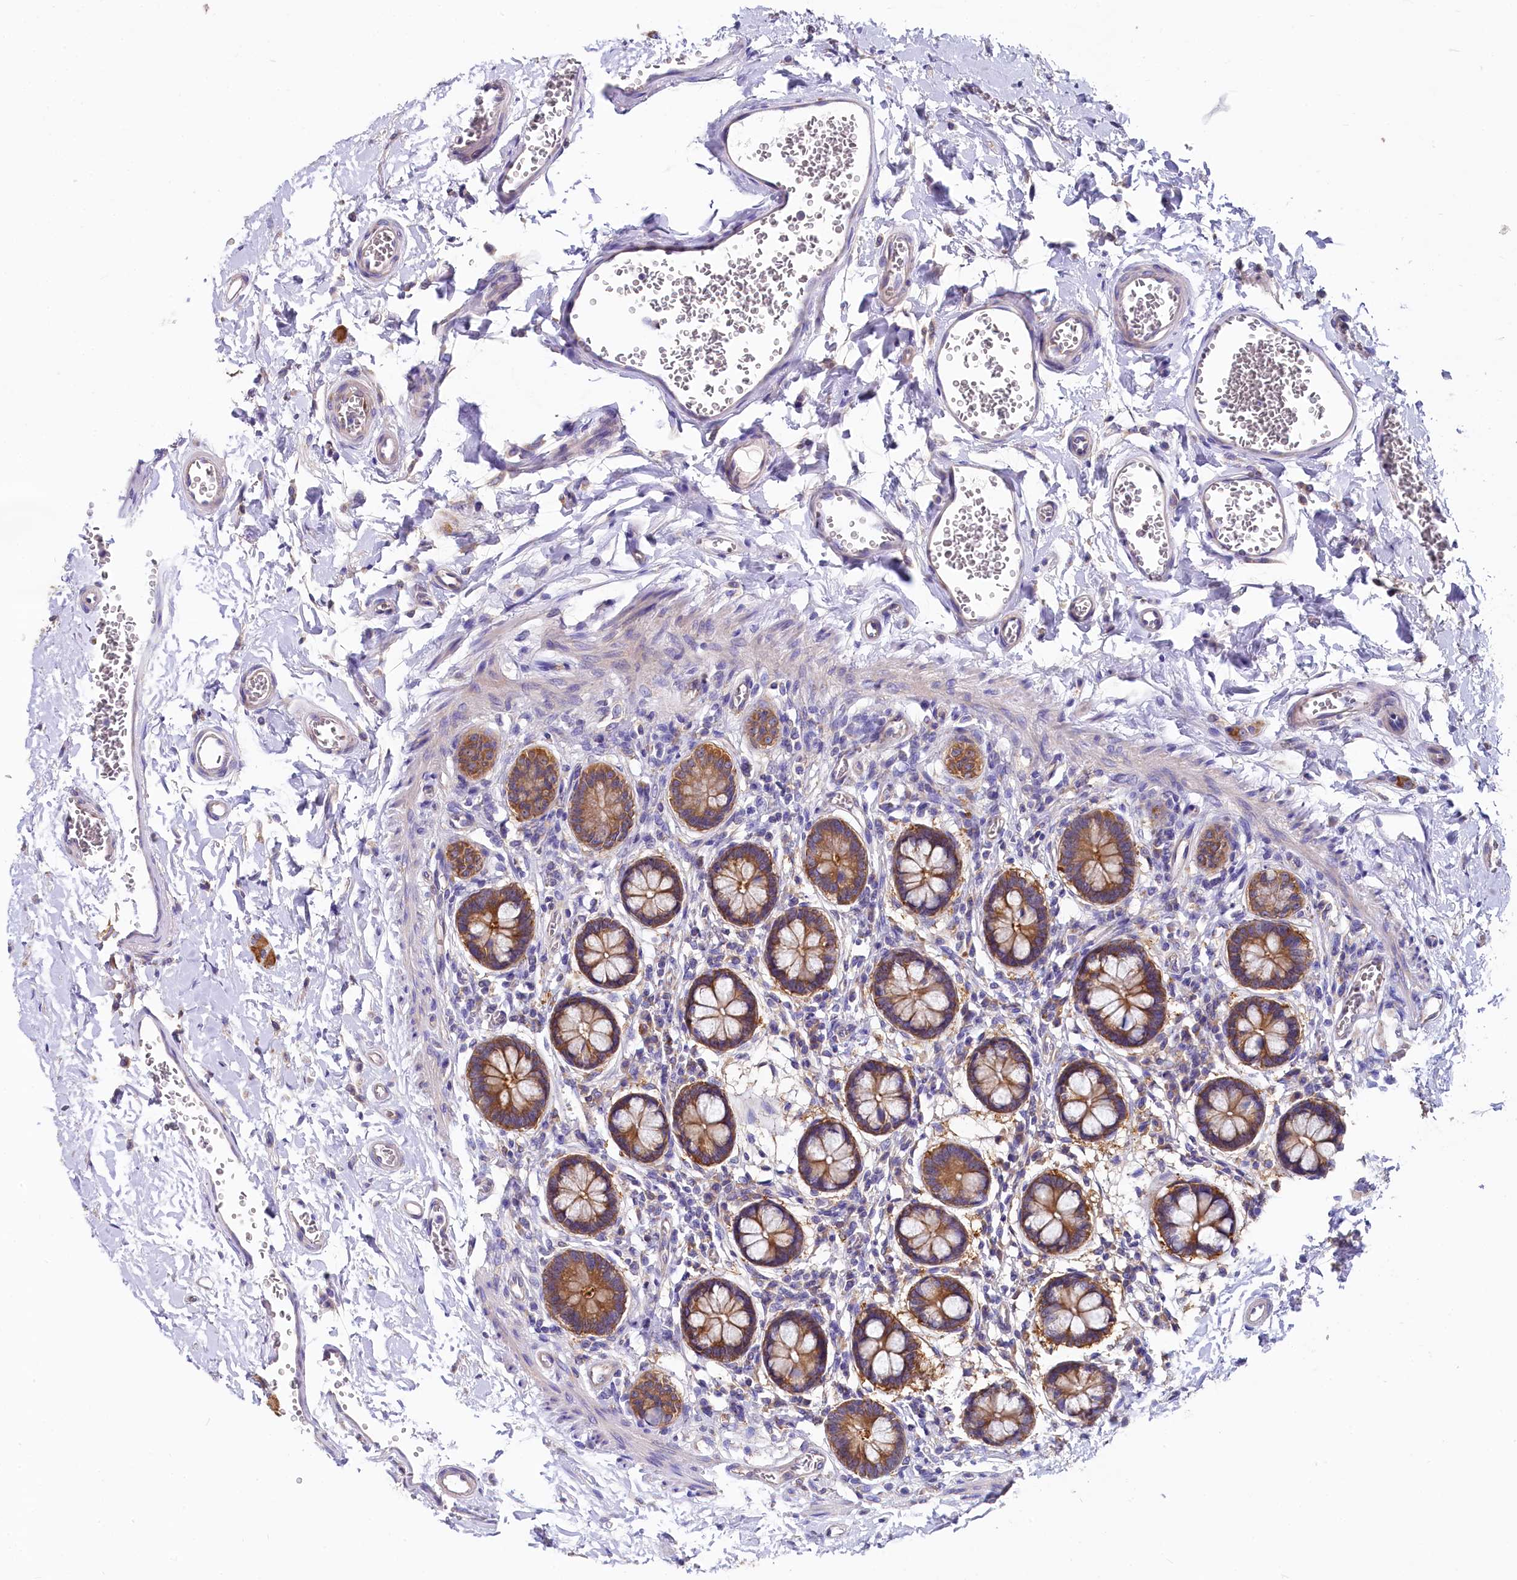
{"staining": {"intensity": "strong", "quantity": ">75%", "location": "cytoplasmic/membranous"}, "tissue": "small intestine", "cell_type": "Glandular cells", "image_type": "normal", "snomed": [{"axis": "morphology", "description": "Normal tissue, NOS"}, {"axis": "topography", "description": "Small intestine"}], "caption": "Protein staining of benign small intestine reveals strong cytoplasmic/membranous positivity in approximately >75% of glandular cells. Using DAB (3,3'-diaminobenzidine) (brown) and hematoxylin (blue) stains, captured at high magnification using brightfield microscopy.", "gene": "QARS1", "patient": {"sex": "male", "age": 52}}